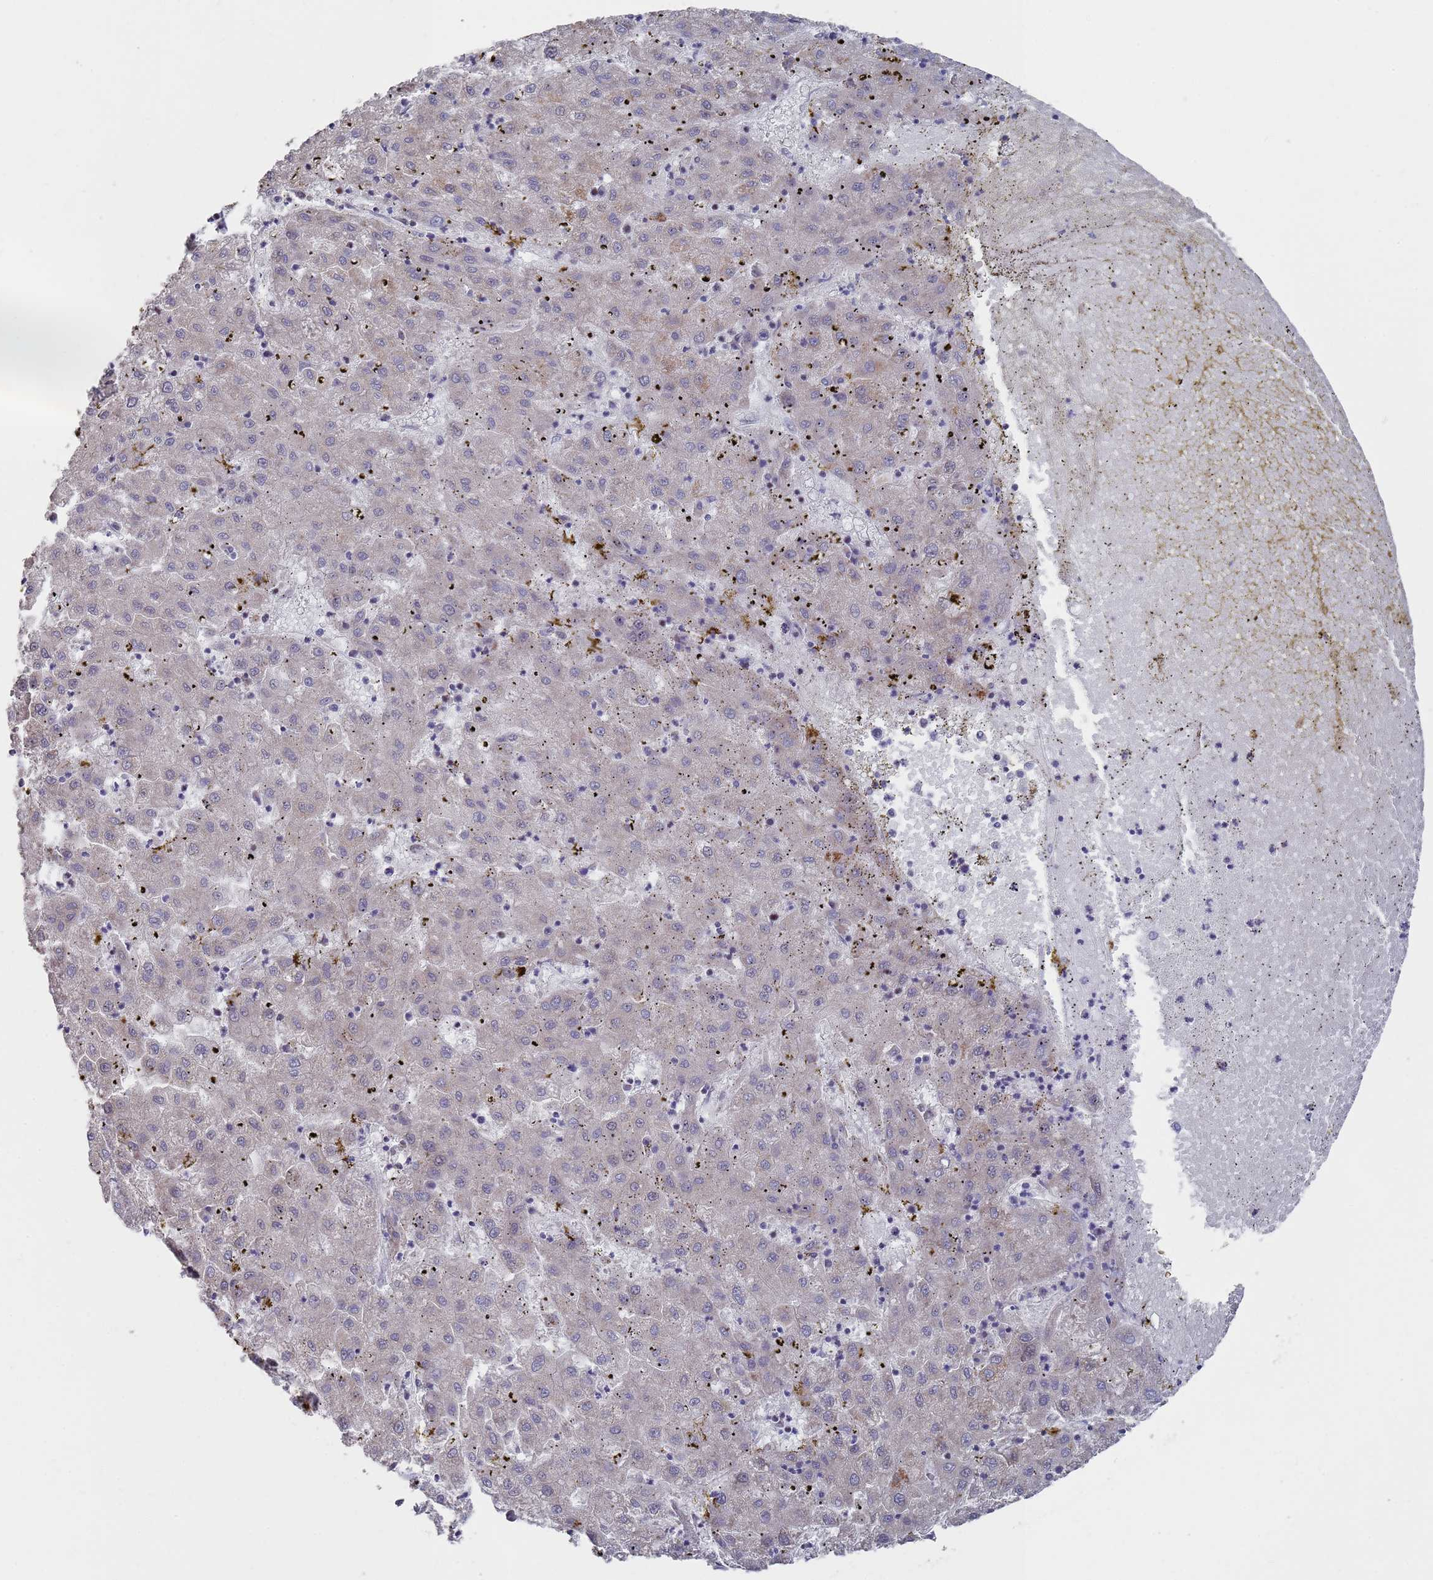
{"staining": {"intensity": "negative", "quantity": "none", "location": "none"}, "tissue": "liver cancer", "cell_type": "Tumor cells", "image_type": "cancer", "snomed": [{"axis": "morphology", "description": "Carcinoma, Hepatocellular, NOS"}, {"axis": "topography", "description": "Liver"}], "caption": "Hepatocellular carcinoma (liver) was stained to show a protein in brown. There is no significant staining in tumor cells.", "gene": "COPS6", "patient": {"sex": "male", "age": 72}}